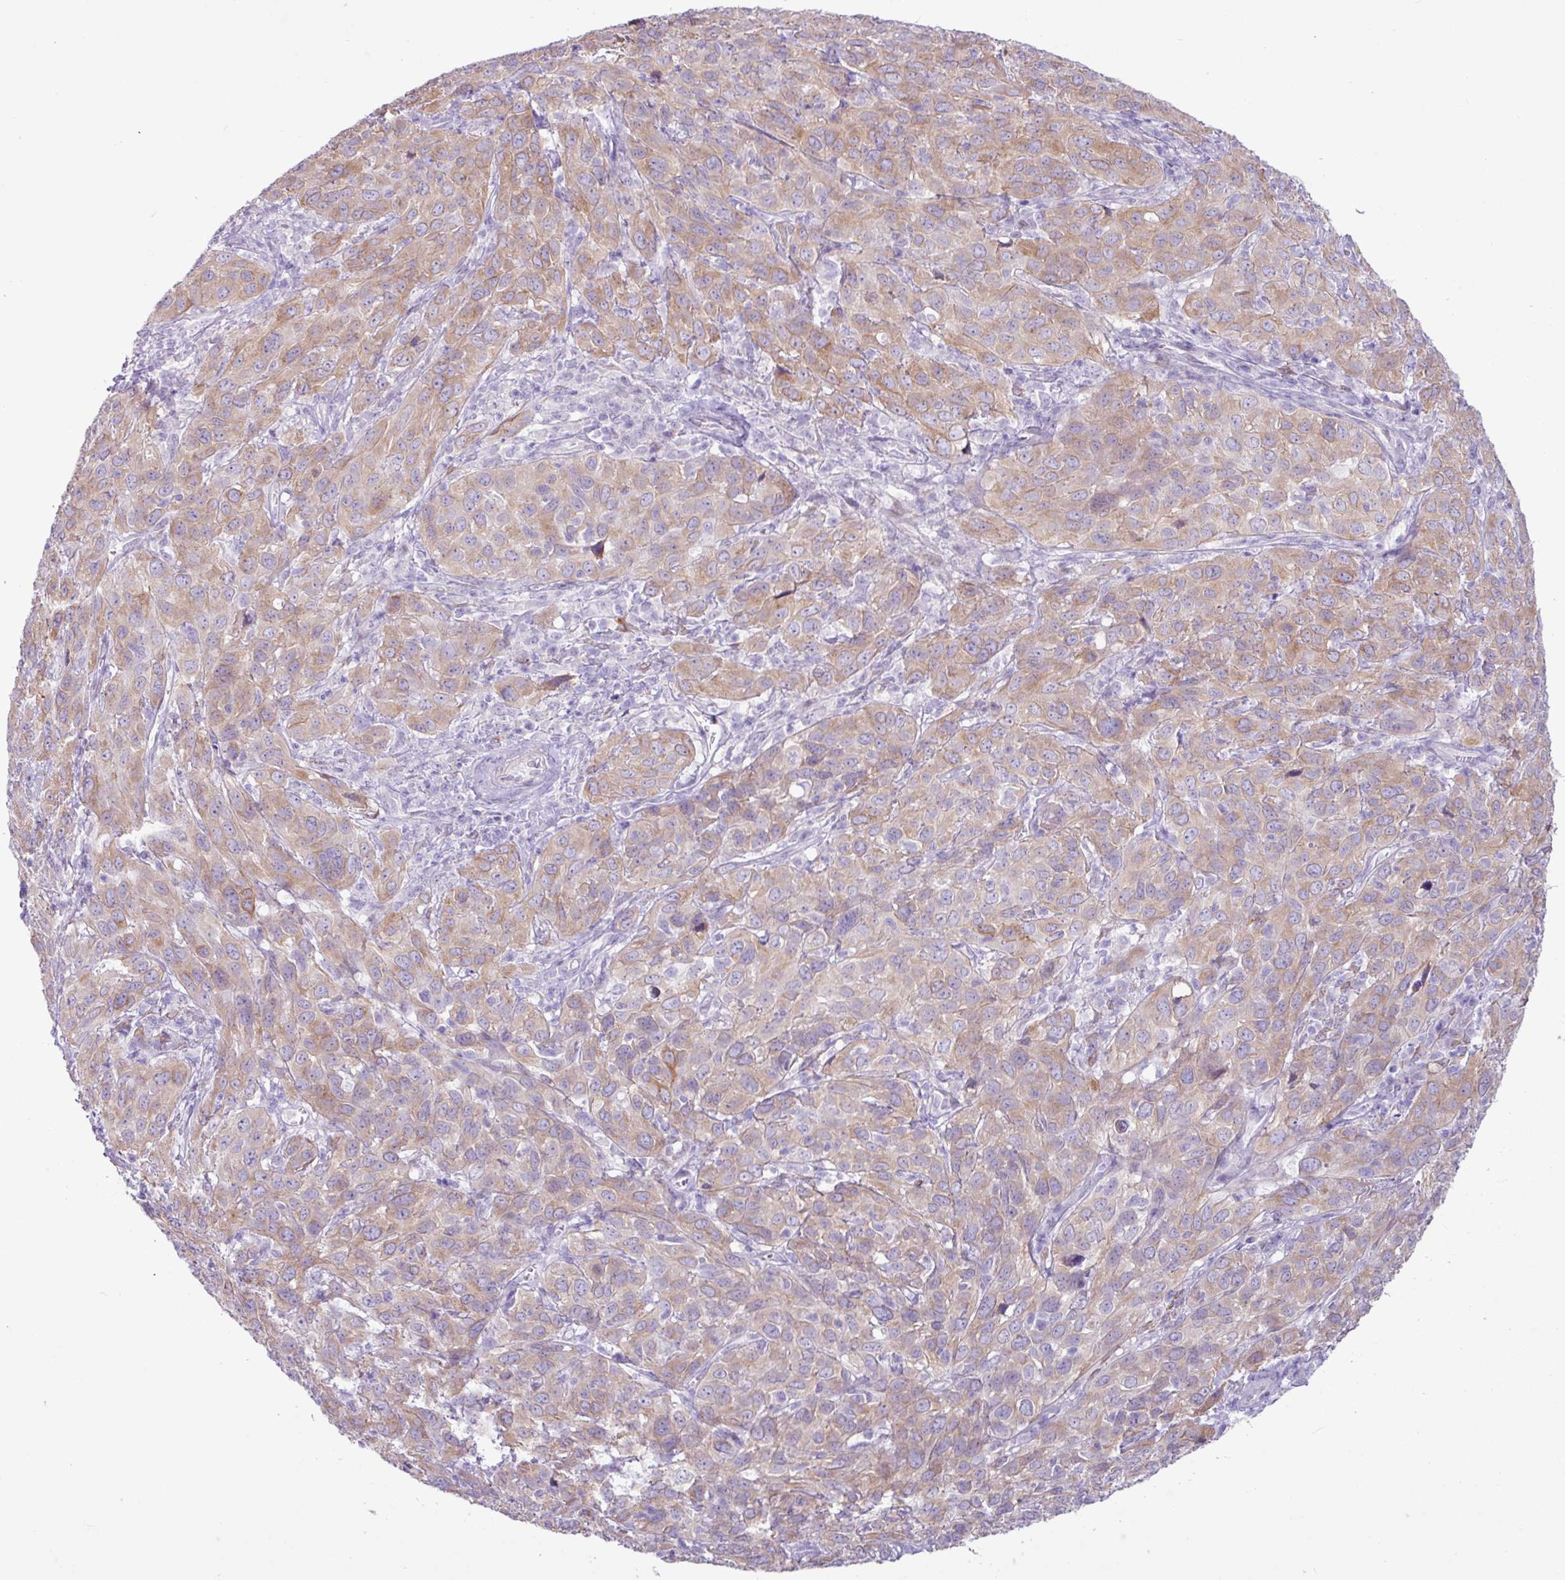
{"staining": {"intensity": "weak", "quantity": ">75%", "location": "cytoplasmic/membranous"}, "tissue": "cervical cancer", "cell_type": "Tumor cells", "image_type": "cancer", "snomed": [{"axis": "morphology", "description": "Normal tissue, NOS"}, {"axis": "morphology", "description": "Squamous cell carcinoma, NOS"}, {"axis": "topography", "description": "Cervix"}], "caption": "Brown immunohistochemical staining in human cervical cancer demonstrates weak cytoplasmic/membranous positivity in approximately >75% of tumor cells.", "gene": "SLC38A1", "patient": {"sex": "female", "age": 51}}